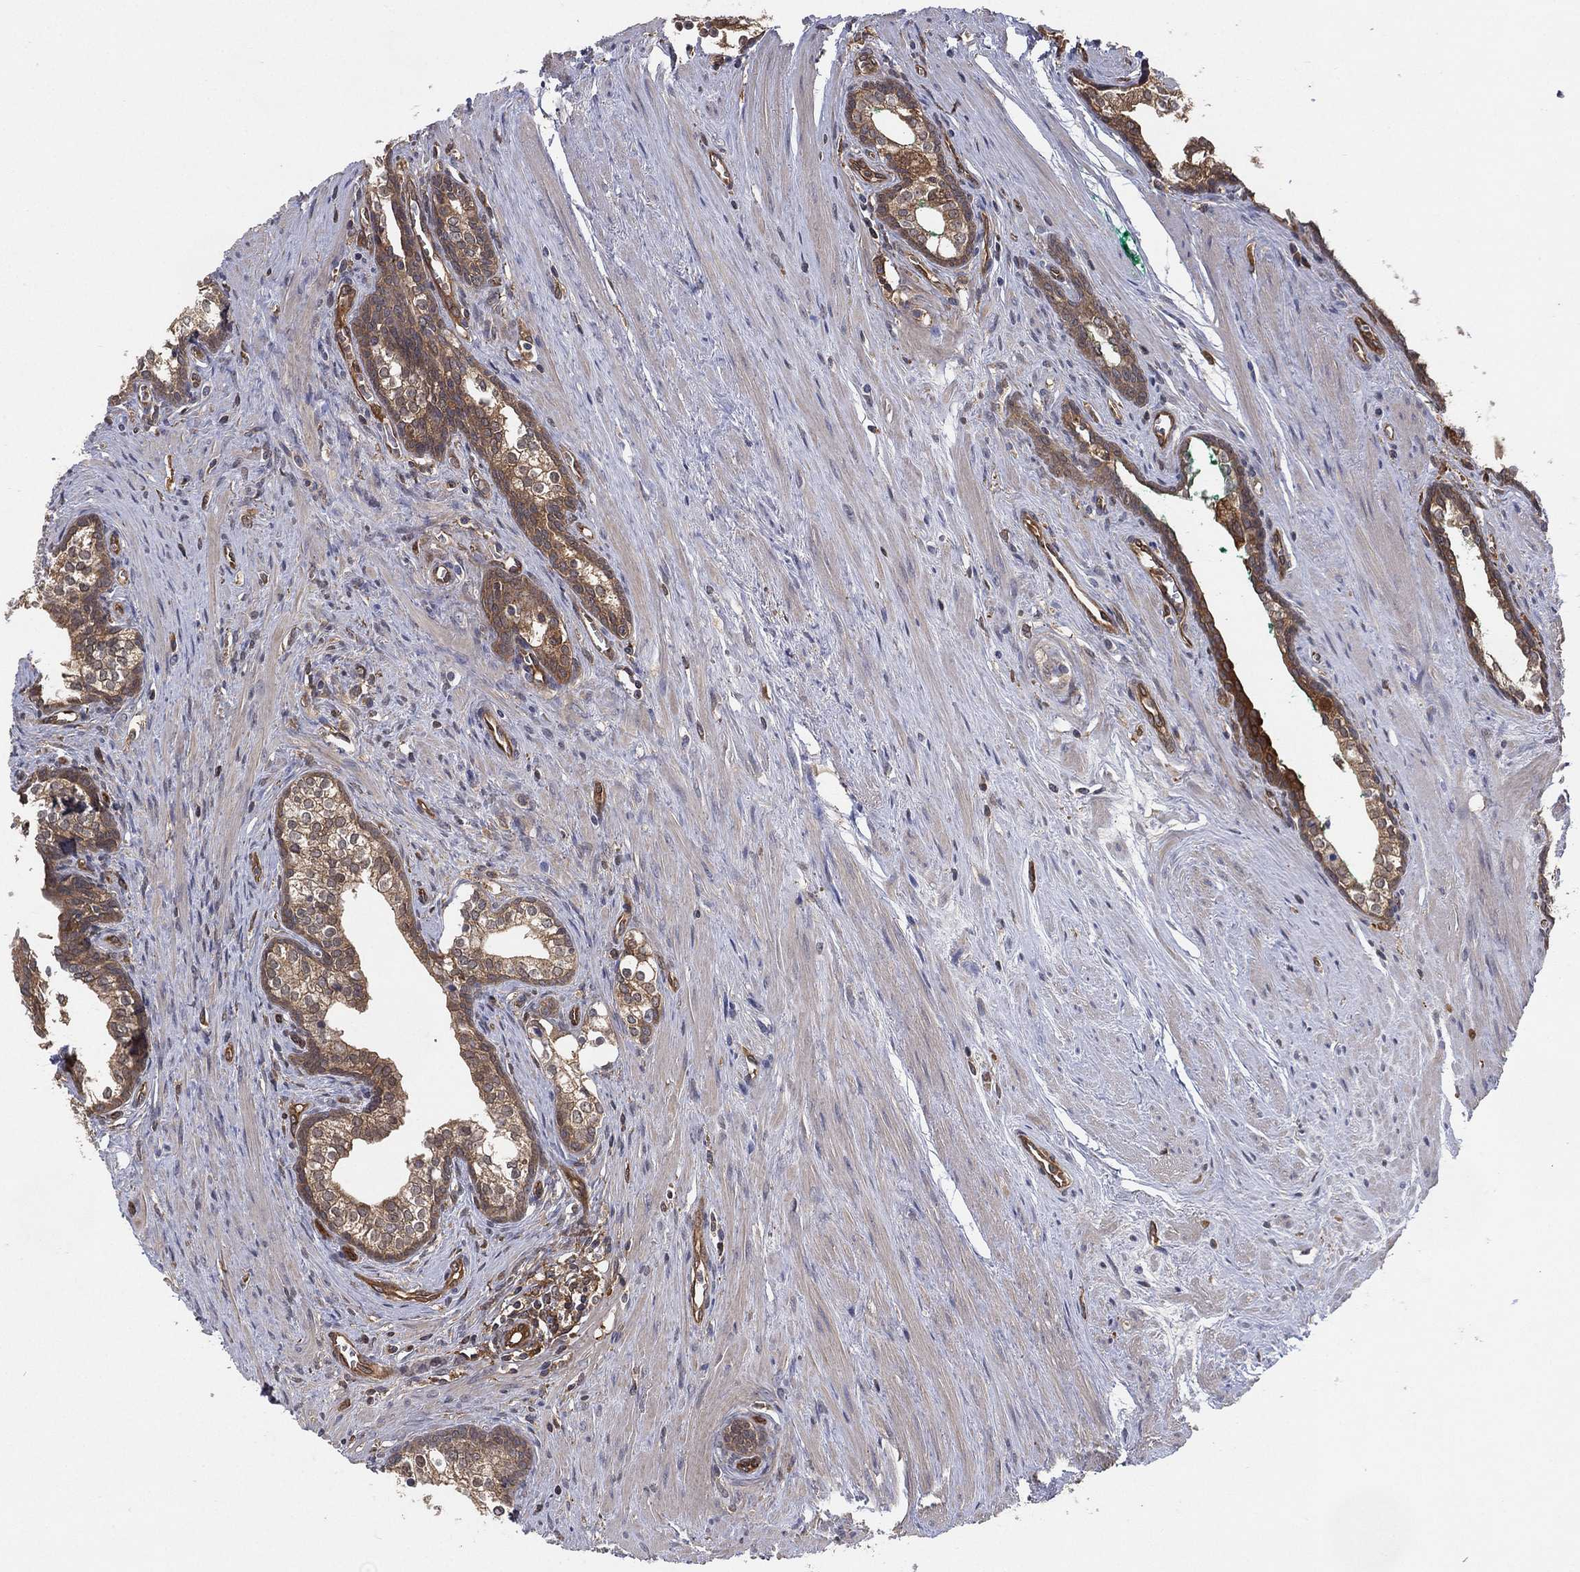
{"staining": {"intensity": "moderate", "quantity": ">75%", "location": "cytoplasmic/membranous"}, "tissue": "prostate cancer", "cell_type": "Tumor cells", "image_type": "cancer", "snomed": [{"axis": "morphology", "description": "Adenocarcinoma, NOS"}, {"axis": "morphology", "description": "Adenocarcinoma, High grade"}, {"axis": "topography", "description": "Prostate"}], "caption": "Immunohistochemical staining of human prostate cancer (adenocarcinoma) reveals medium levels of moderate cytoplasmic/membranous staining in approximately >75% of tumor cells.", "gene": "PSMG4", "patient": {"sex": "male", "age": 61}}